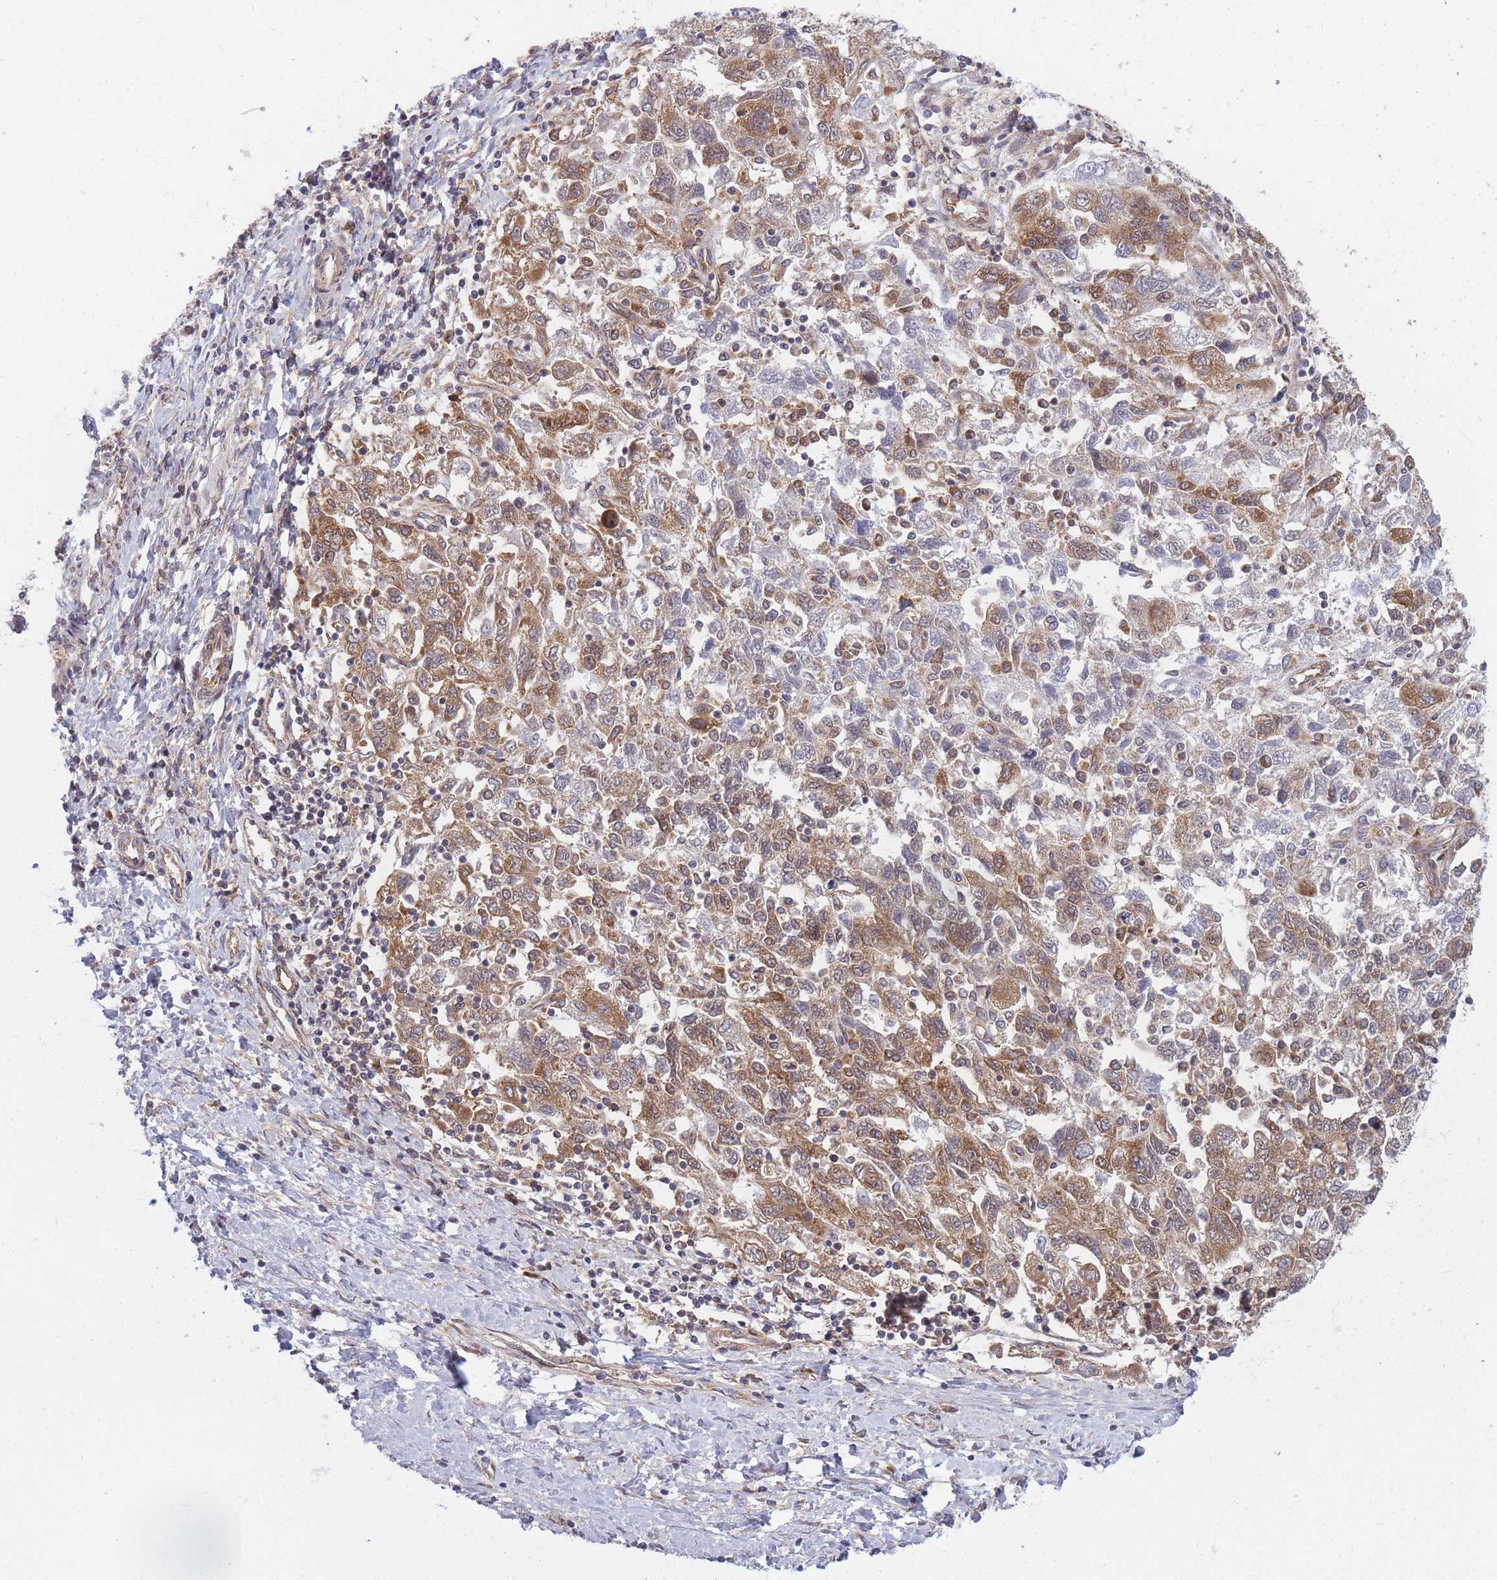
{"staining": {"intensity": "moderate", "quantity": ">75%", "location": "cytoplasmic/membranous"}, "tissue": "ovarian cancer", "cell_type": "Tumor cells", "image_type": "cancer", "snomed": [{"axis": "morphology", "description": "Carcinoma, NOS"}, {"axis": "morphology", "description": "Cystadenocarcinoma, serous, NOS"}, {"axis": "topography", "description": "Ovary"}], "caption": "The photomicrograph displays staining of carcinoma (ovarian), revealing moderate cytoplasmic/membranous protein staining (brown color) within tumor cells.", "gene": "CCDC124", "patient": {"sex": "female", "age": 69}}